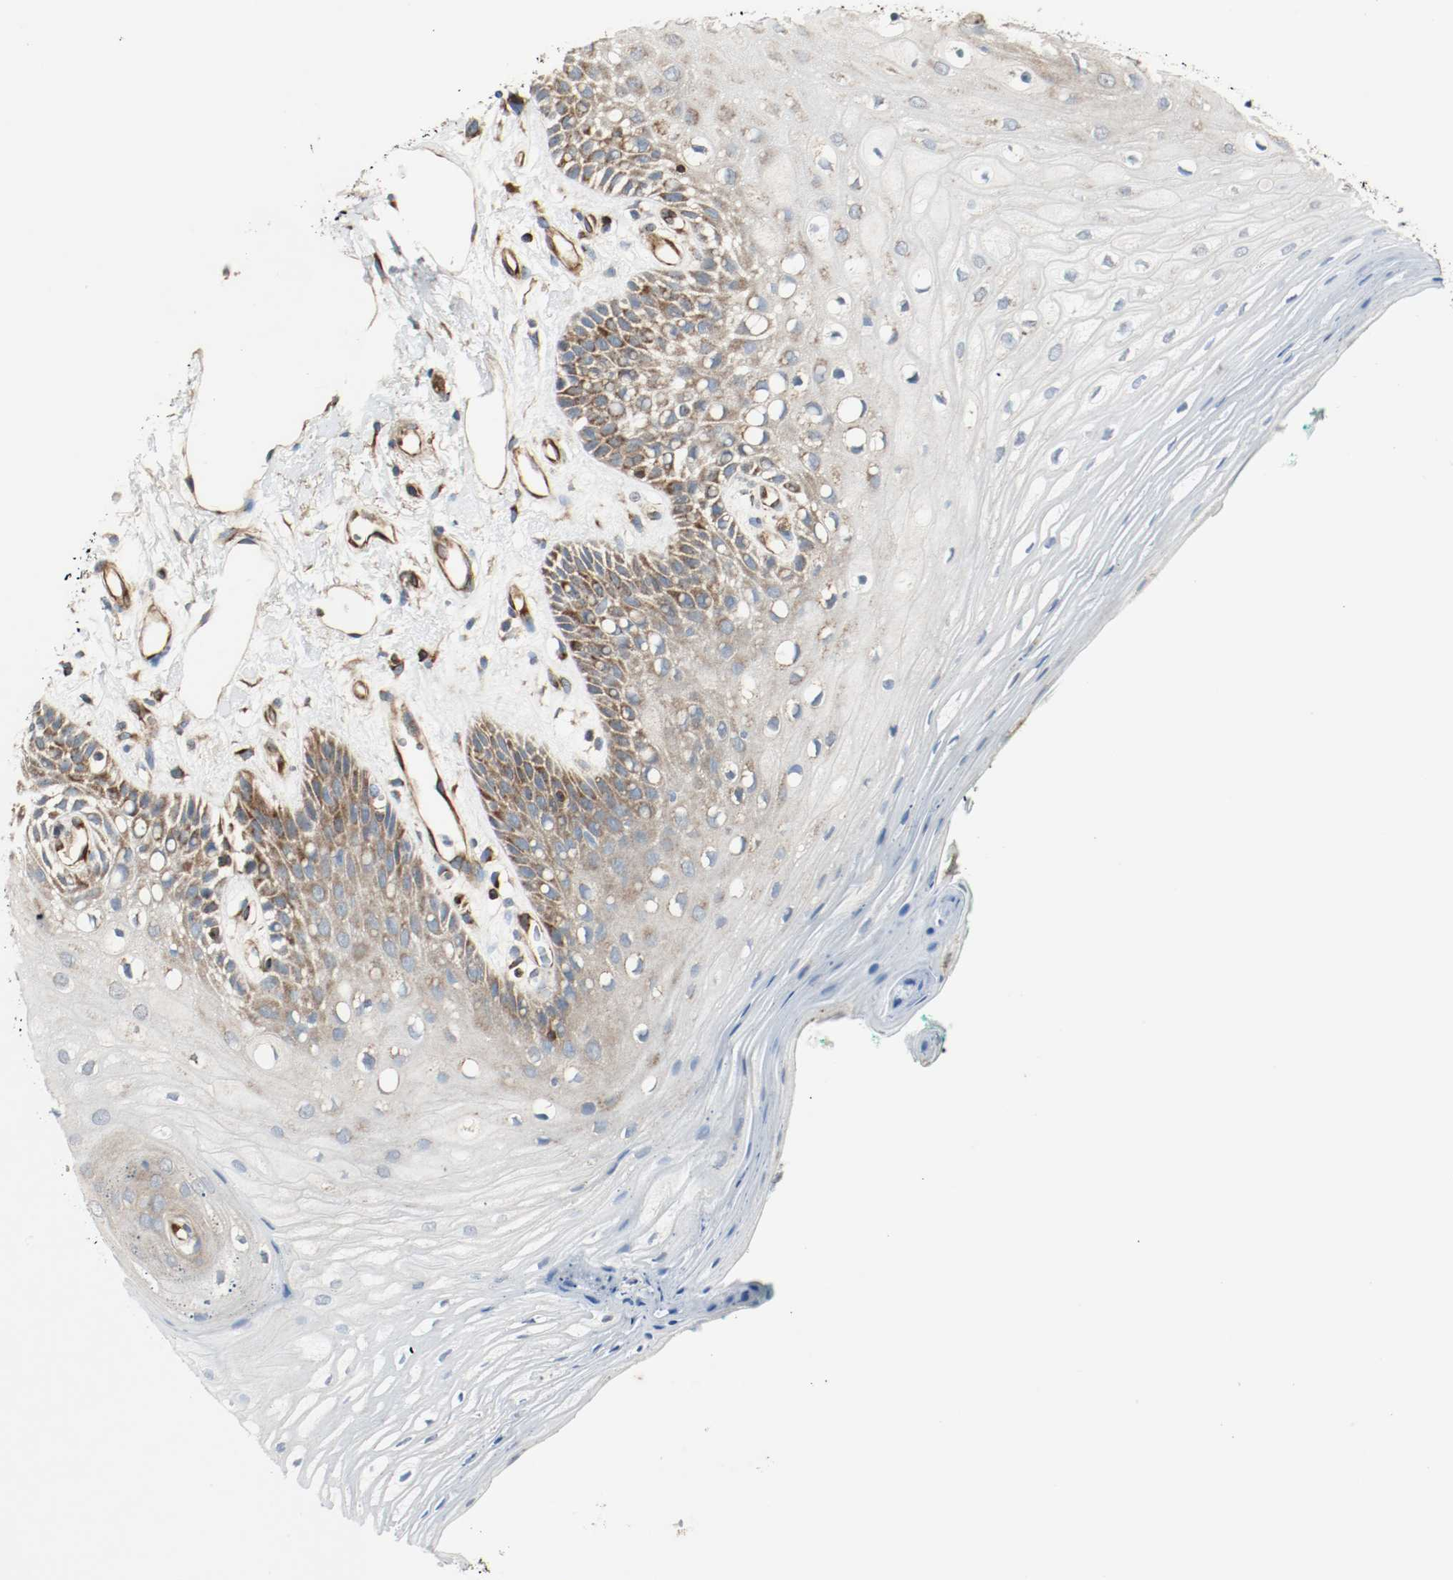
{"staining": {"intensity": "strong", "quantity": "25%-75%", "location": "cytoplasmic/membranous"}, "tissue": "oral mucosa", "cell_type": "Squamous epithelial cells", "image_type": "normal", "snomed": [{"axis": "morphology", "description": "Normal tissue, NOS"}, {"axis": "morphology", "description": "Squamous cell carcinoma, NOS"}, {"axis": "topography", "description": "Skeletal muscle"}, {"axis": "topography", "description": "Oral tissue"}, {"axis": "topography", "description": "Head-Neck"}], "caption": "High-power microscopy captured an IHC micrograph of benign oral mucosa, revealing strong cytoplasmic/membranous positivity in approximately 25%-75% of squamous epithelial cells. (IHC, brightfield microscopy, high magnification).", "gene": "PLCG1", "patient": {"sex": "female", "age": 84}}